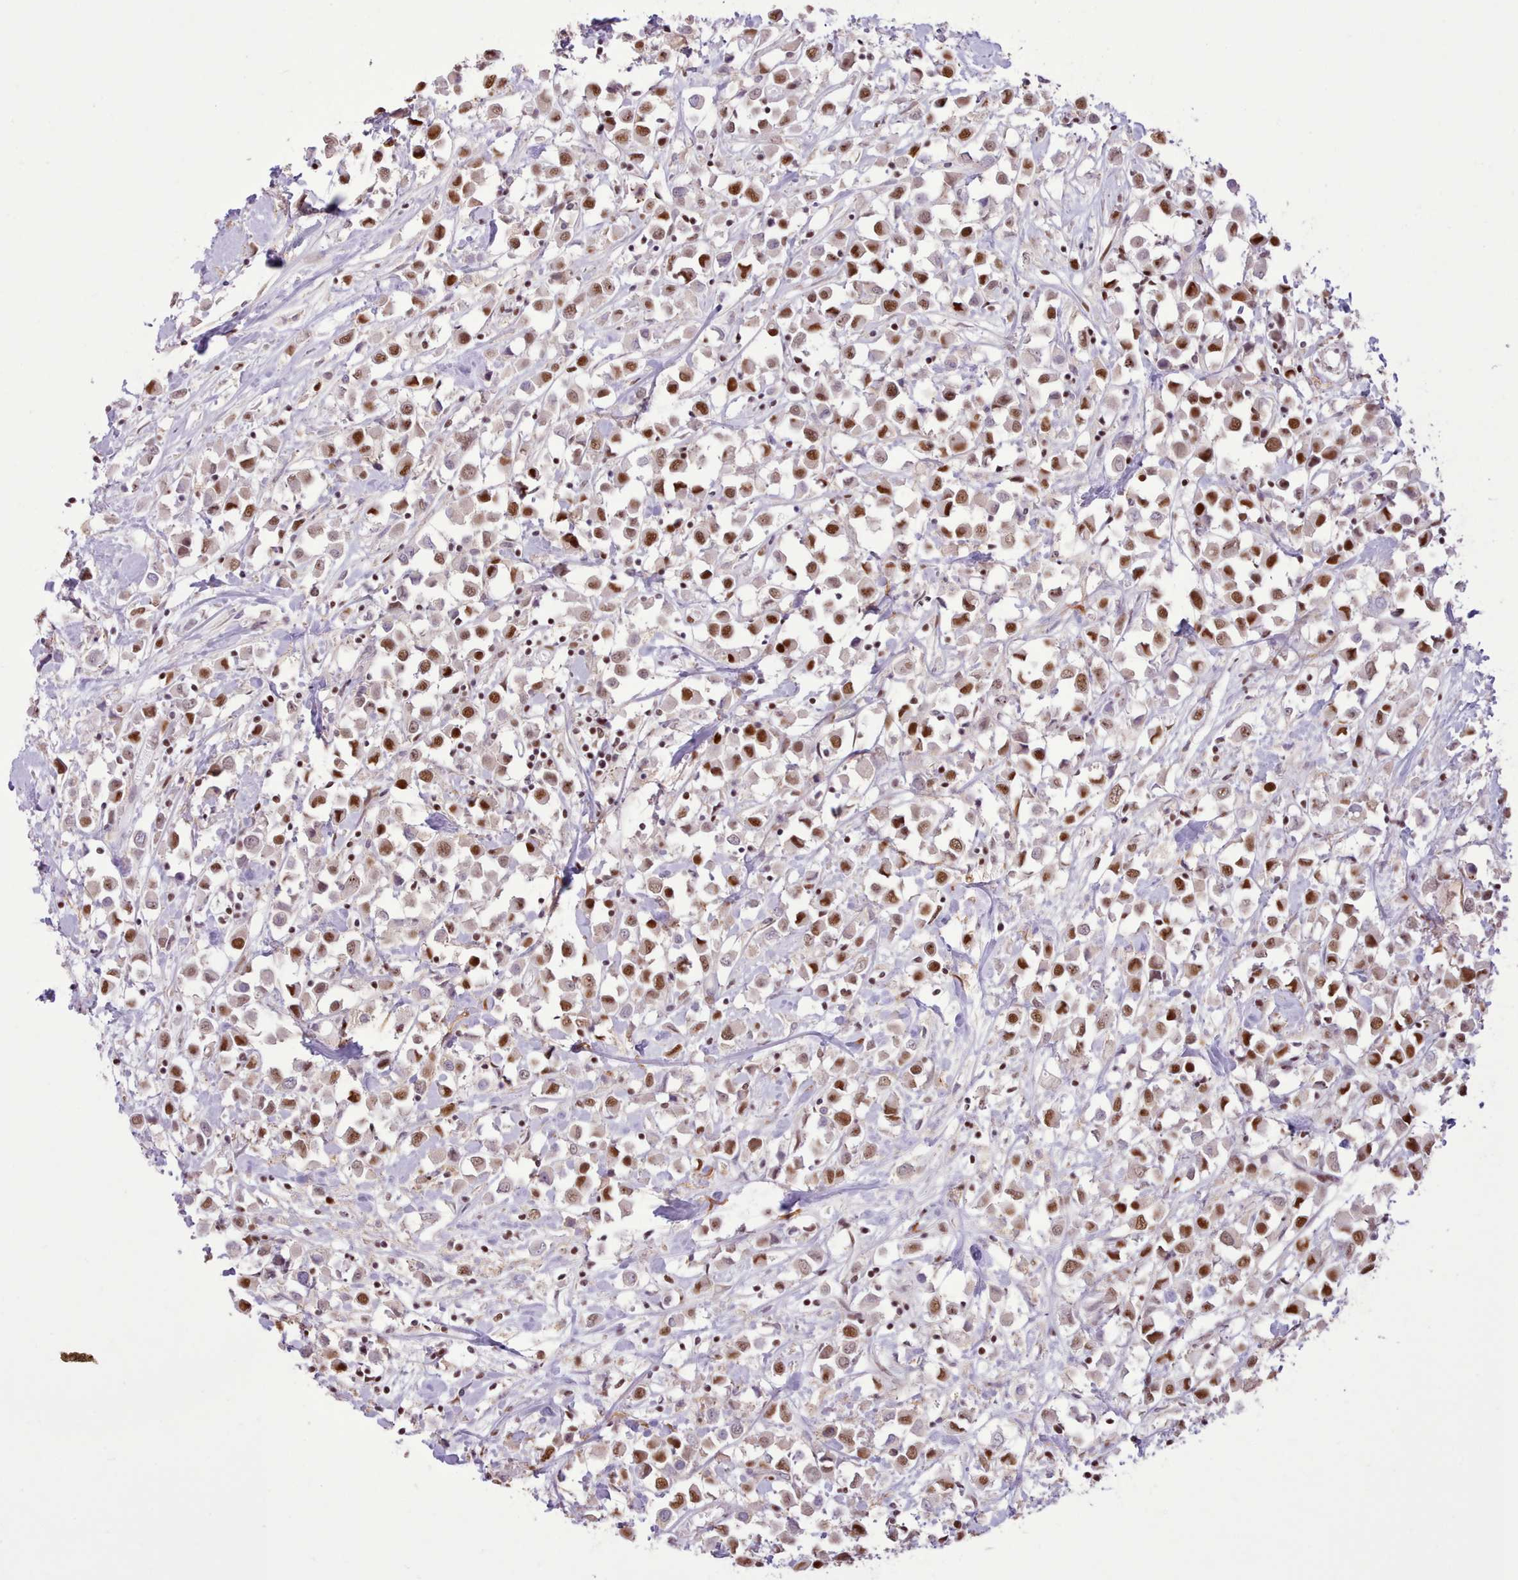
{"staining": {"intensity": "strong", "quantity": "25%-75%", "location": "nuclear"}, "tissue": "breast cancer", "cell_type": "Tumor cells", "image_type": "cancer", "snomed": [{"axis": "morphology", "description": "Duct carcinoma"}, {"axis": "topography", "description": "Breast"}], "caption": "Breast invasive ductal carcinoma tissue reveals strong nuclear positivity in about 25%-75% of tumor cells", "gene": "TAF15", "patient": {"sex": "female", "age": 61}}